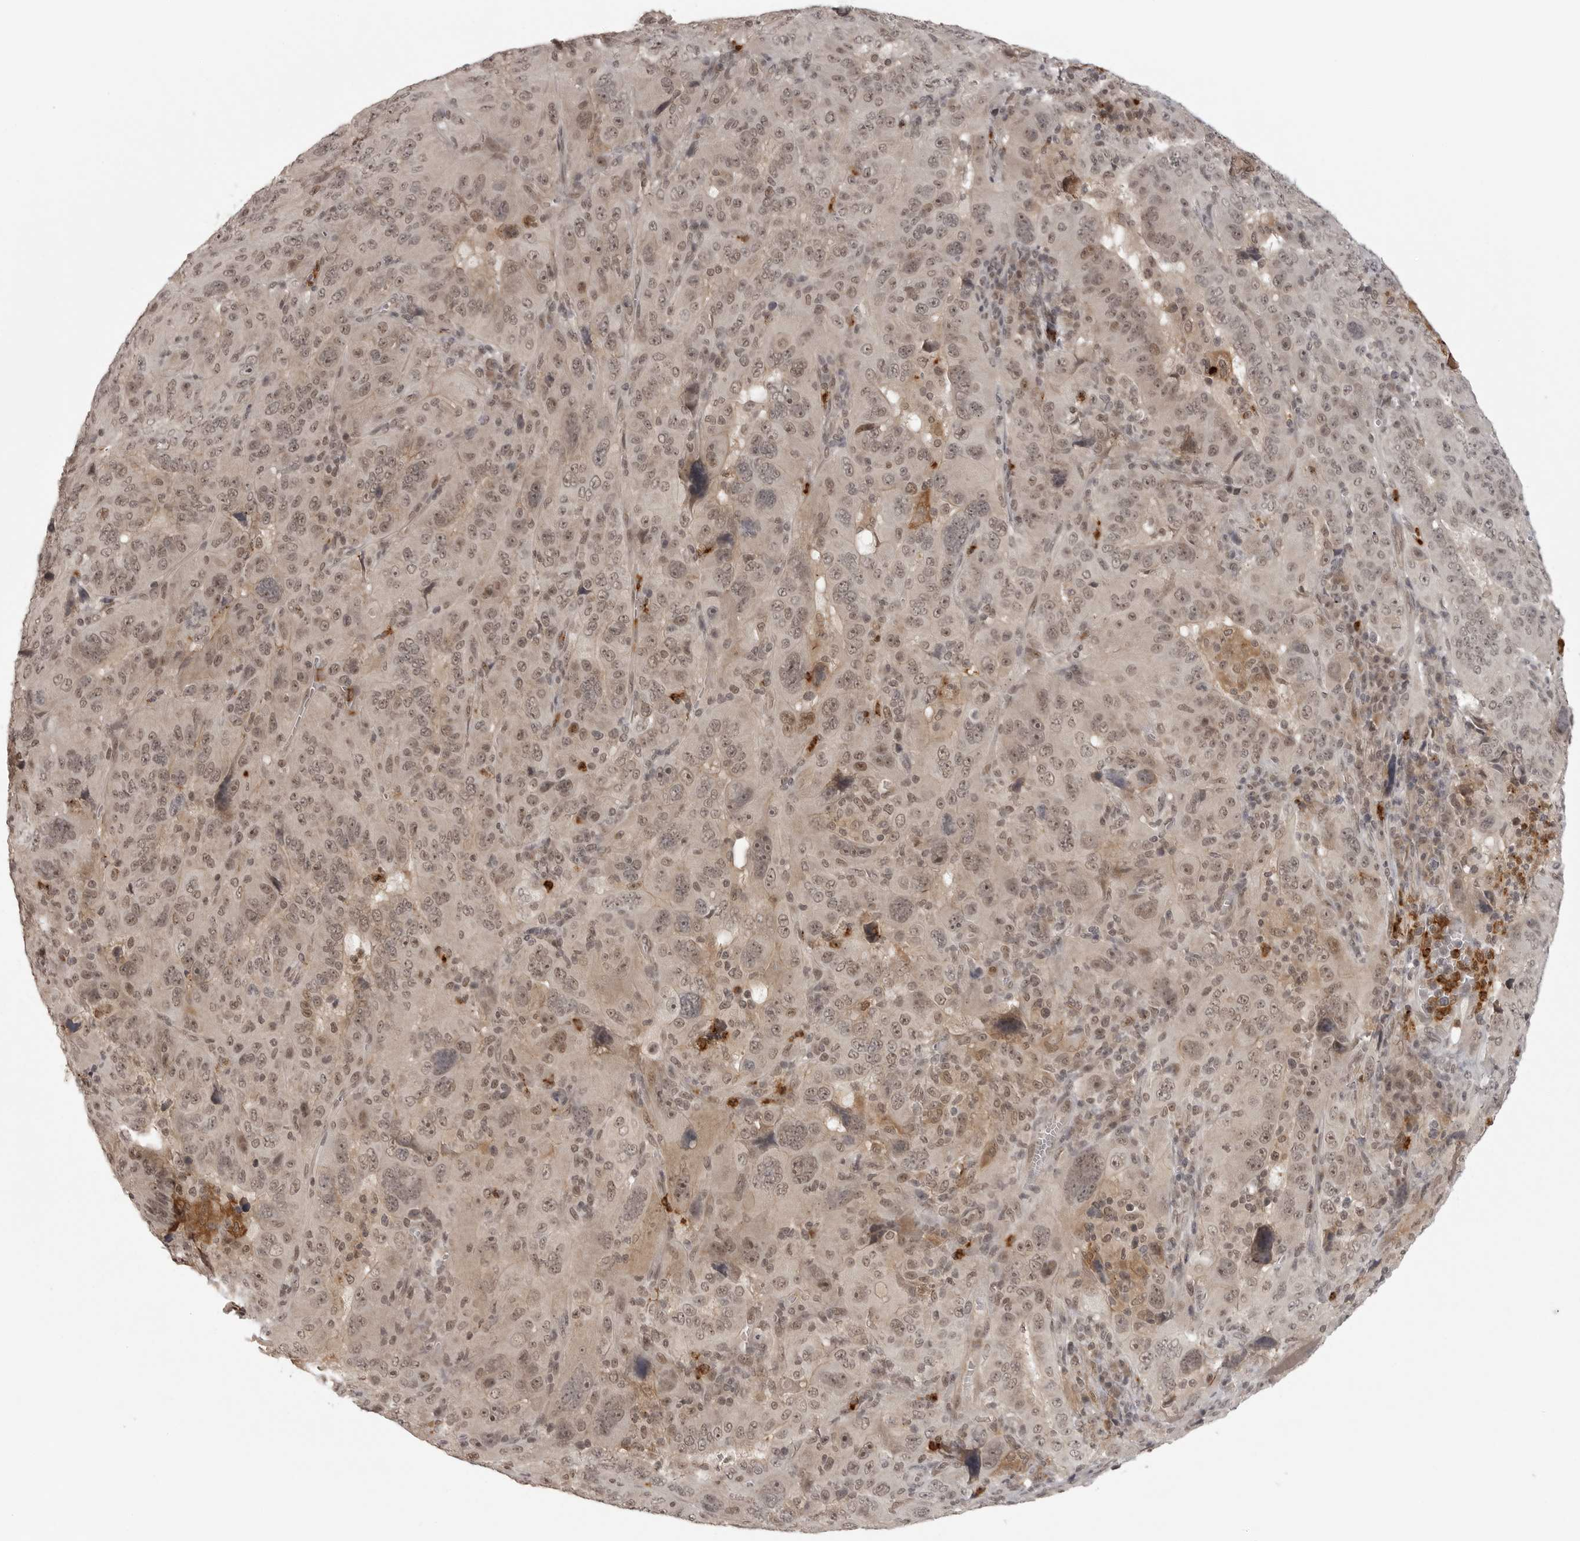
{"staining": {"intensity": "moderate", "quantity": ">75%", "location": "cytoplasmic/membranous,nuclear"}, "tissue": "pancreatic cancer", "cell_type": "Tumor cells", "image_type": "cancer", "snomed": [{"axis": "morphology", "description": "Adenocarcinoma, NOS"}, {"axis": "topography", "description": "Pancreas"}], "caption": "Pancreatic cancer stained with DAB immunohistochemistry (IHC) demonstrates medium levels of moderate cytoplasmic/membranous and nuclear staining in approximately >75% of tumor cells. The staining was performed using DAB to visualize the protein expression in brown, while the nuclei were stained in blue with hematoxylin (Magnification: 20x).", "gene": "PEG3", "patient": {"sex": "male", "age": 63}}